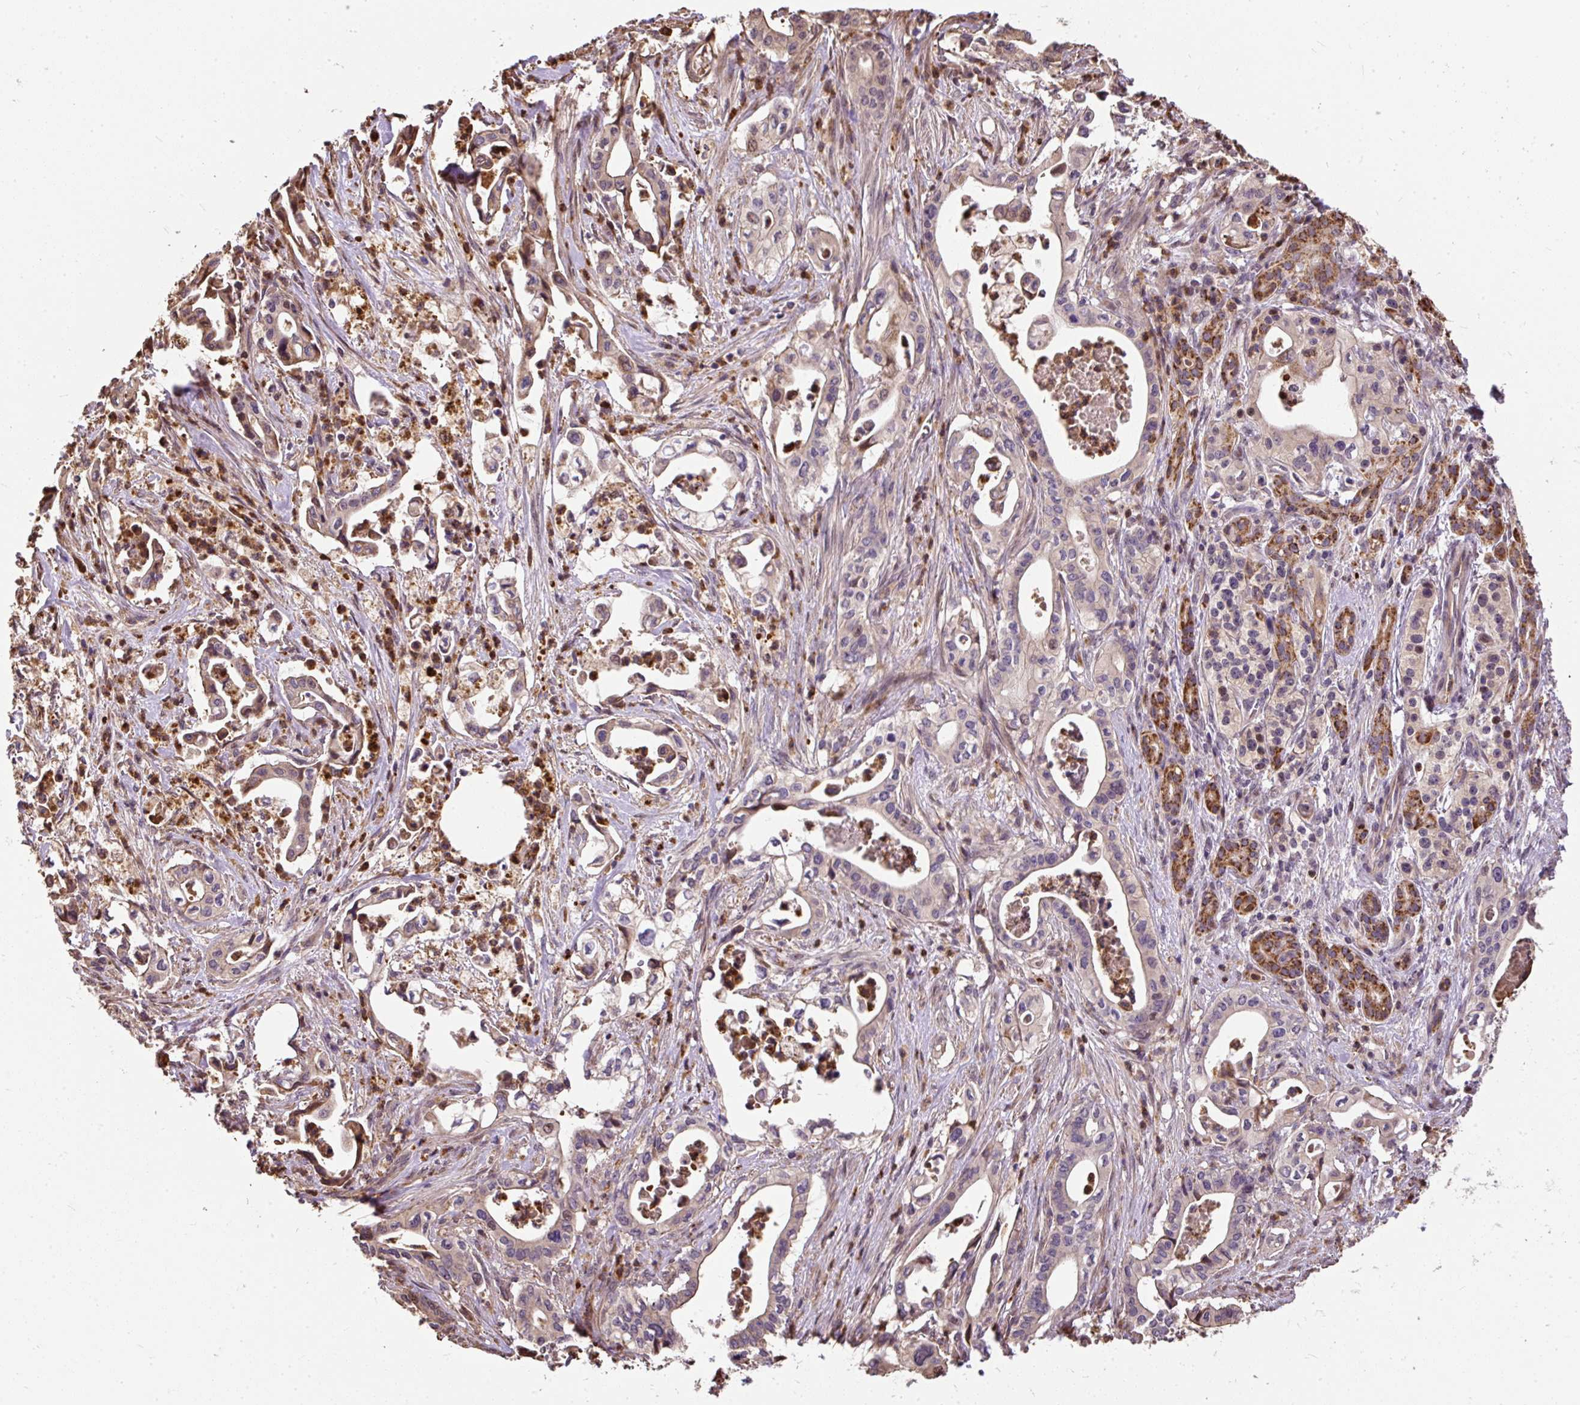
{"staining": {"intensity": "weak", "quantity": "<25%", "location": "cytoplasmic/membranous"}, "tissue": "pancreatic cancer", "cell_type": "Tumor cells", "image_type": "cancer", "snomed": [{"axis": "morphology", "description": "Adenocarcinoma, NOS"}, {"axis": "topography", "description": "Pancreas"}], "caption": "An IHC micrograph of pancreatic adenocarcinoma is shown. There is no staining in tumor cells of pancreatic adenocarcinoma.", "gene": "PUS7L", "patient": {"sex": "female", "age": 77}}